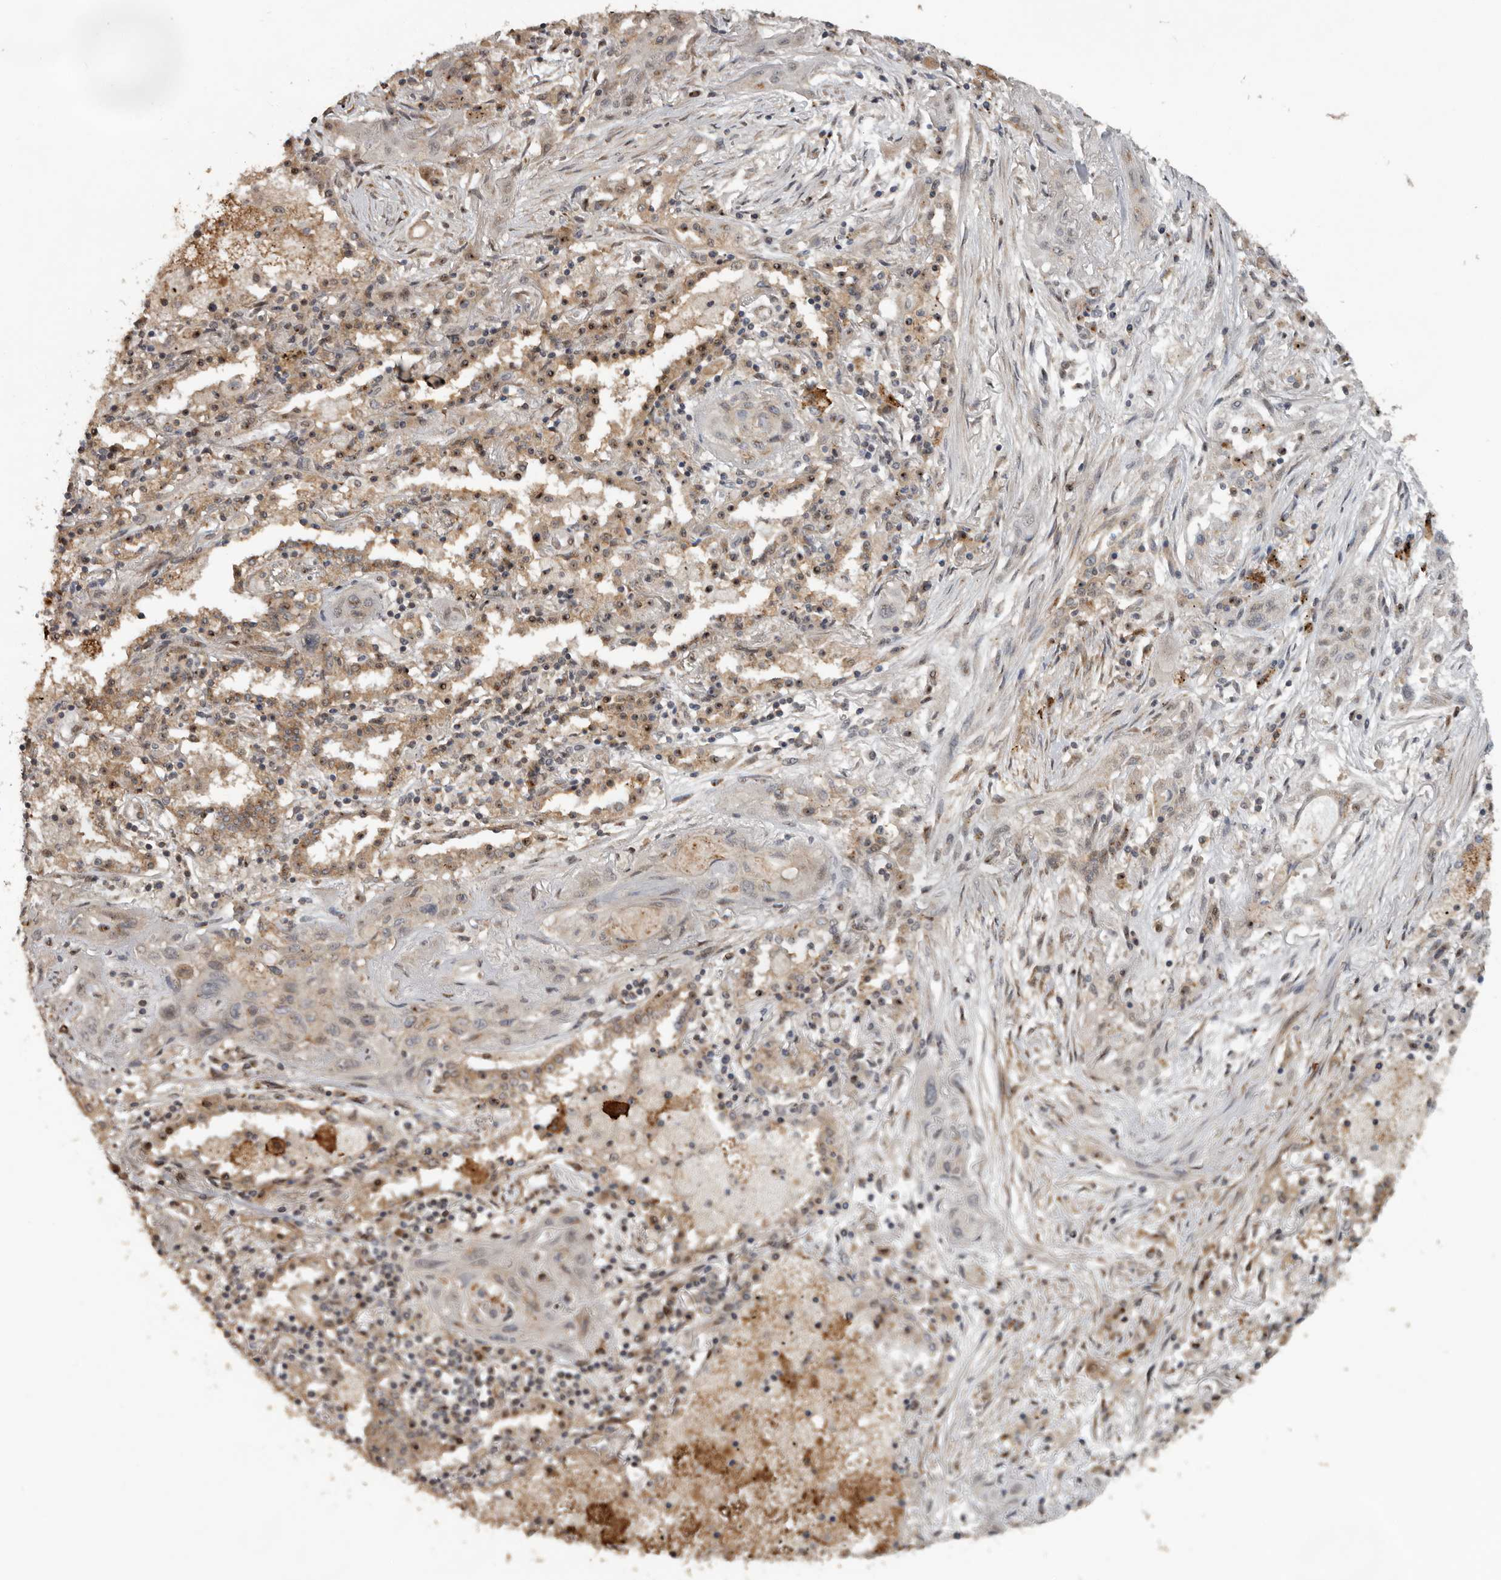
{"staining": {"intensity": "weak", "quantity": "<25%", "location": "cytoplasmic/membranous,nuclear"}, "tissue": "lung cancer", "cell_type": "Tumor cells", "image_type": "cancer", "snomed": [{"axis": "morphology", "description": "Squamous cell carcinoma, NOS"}, {"axis": "topography", "description": "Lung"}], "caption": "Immunohistochemistry (IHC) of human lung cancer (squamous cell carcinoma) exhibits no positivity in tumor cells.", "gene": "CEP350", "patient": {"sex": "female", "age": 47}}